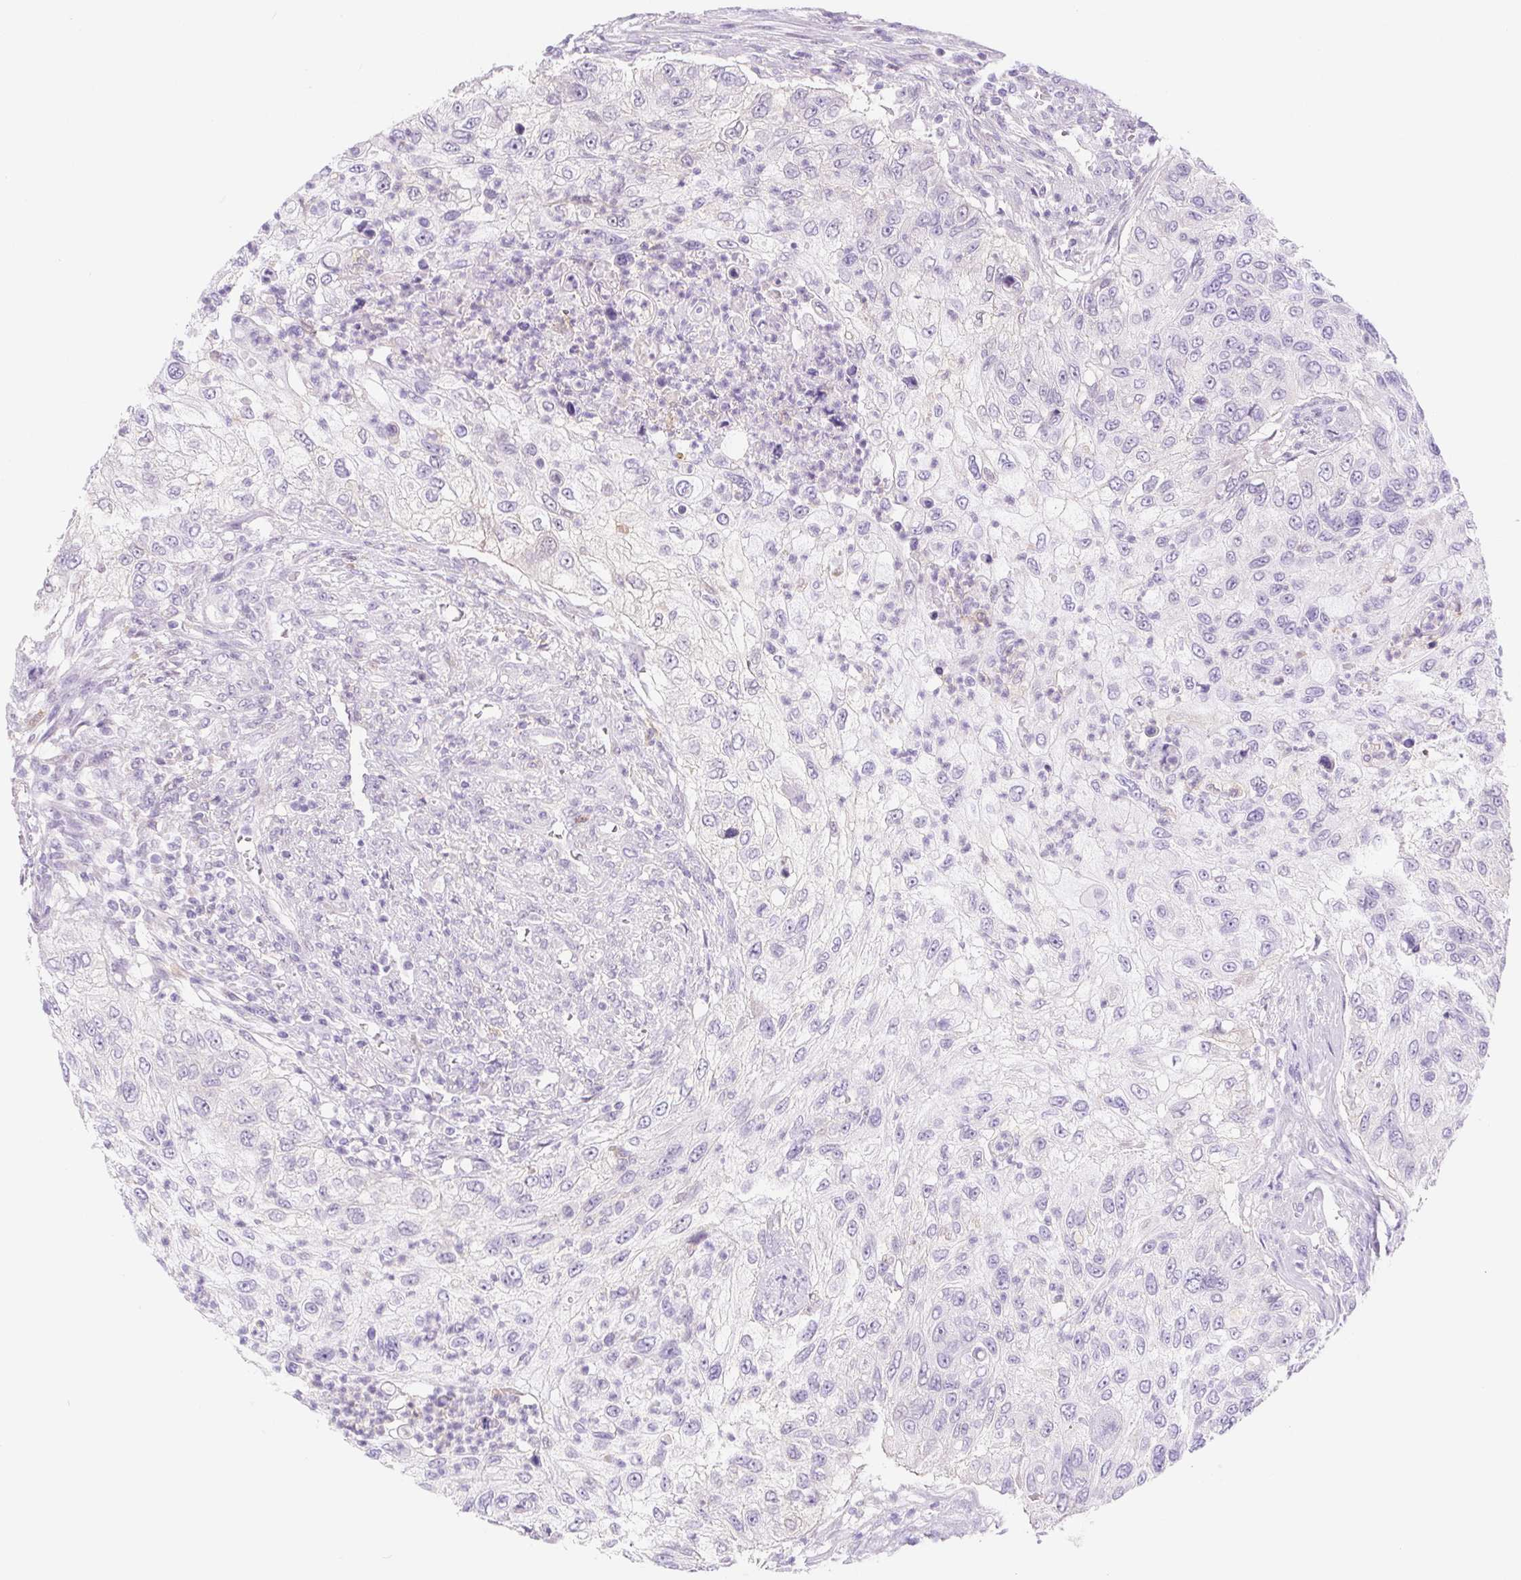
{"staining": {"intensity": "negative", "quantity": "none", "location": "none"}, "tissue": "urothelial cancer", "cell_type": "Tumor cells", "image_type": "cancer", "snomed": [{"axis": "morphology", "description": "Urothelial carcinoma, High grade"}, {"axis": "topography", "description": "Urinary bladder"}], "caption": "Tumor cells show no significant expression in high-grade urothelial carcinoma.", "gene": "DYNC2LI1", "patient": {"sex": "female", "age": 60}}